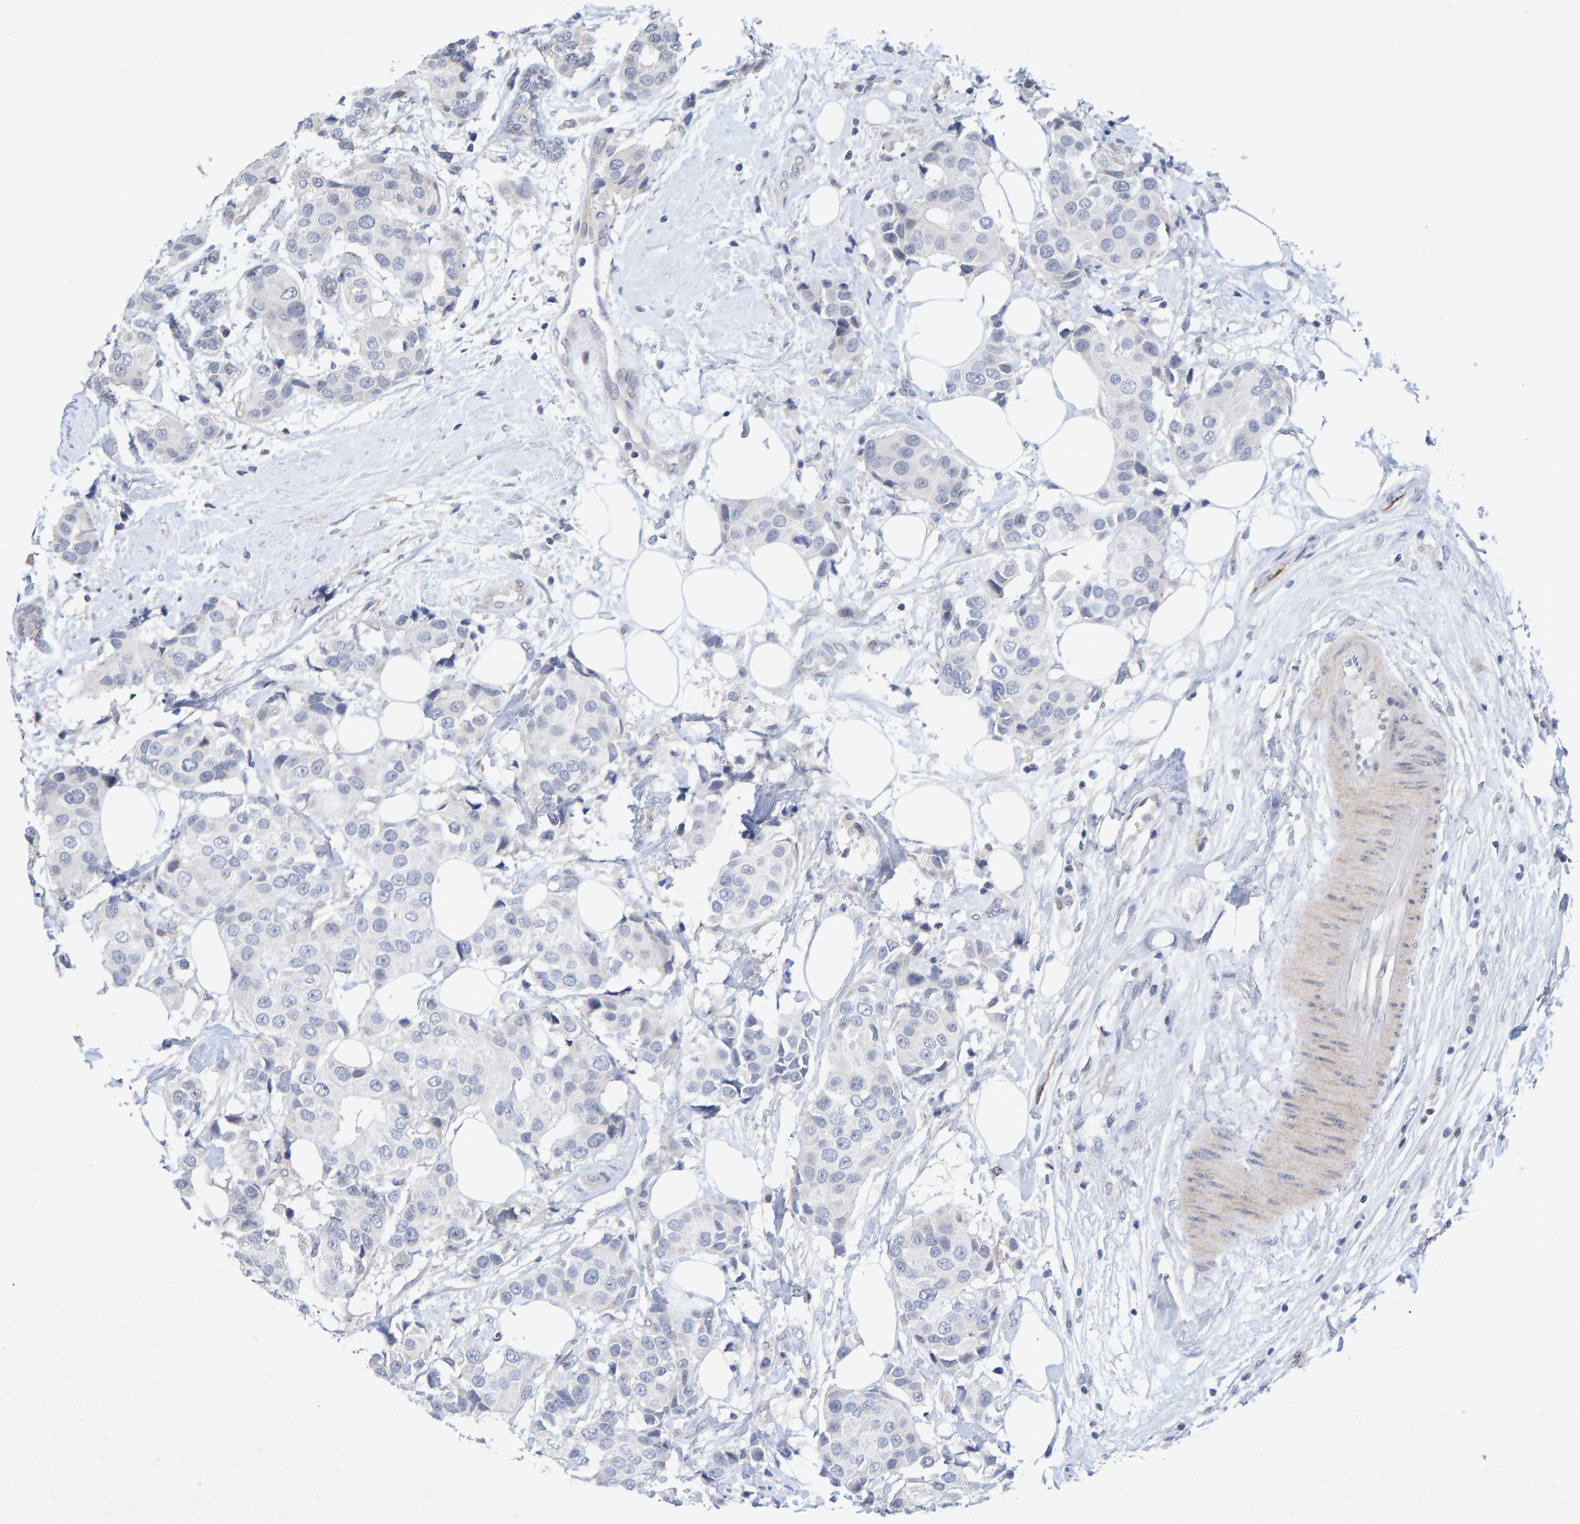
{"staining": {"intensity": "negative", "quantity": "none", "location": "none"}, "tissue": "breast cancer", "cell_type": "Tumor cells", "image_type": "cancer", "snomed": [{"axis": "morphology", "description": "Normal tissue, NOS"}, {"axis": "morphology", "description": "Duct carcinoma"}, {"axis": "topography", "description": "Breast"}], "caption": "There is no significant positivity in tumor cells of breast cancer.", "gene": "CDH2", "patient": {"sex": "female", "age": 39}}